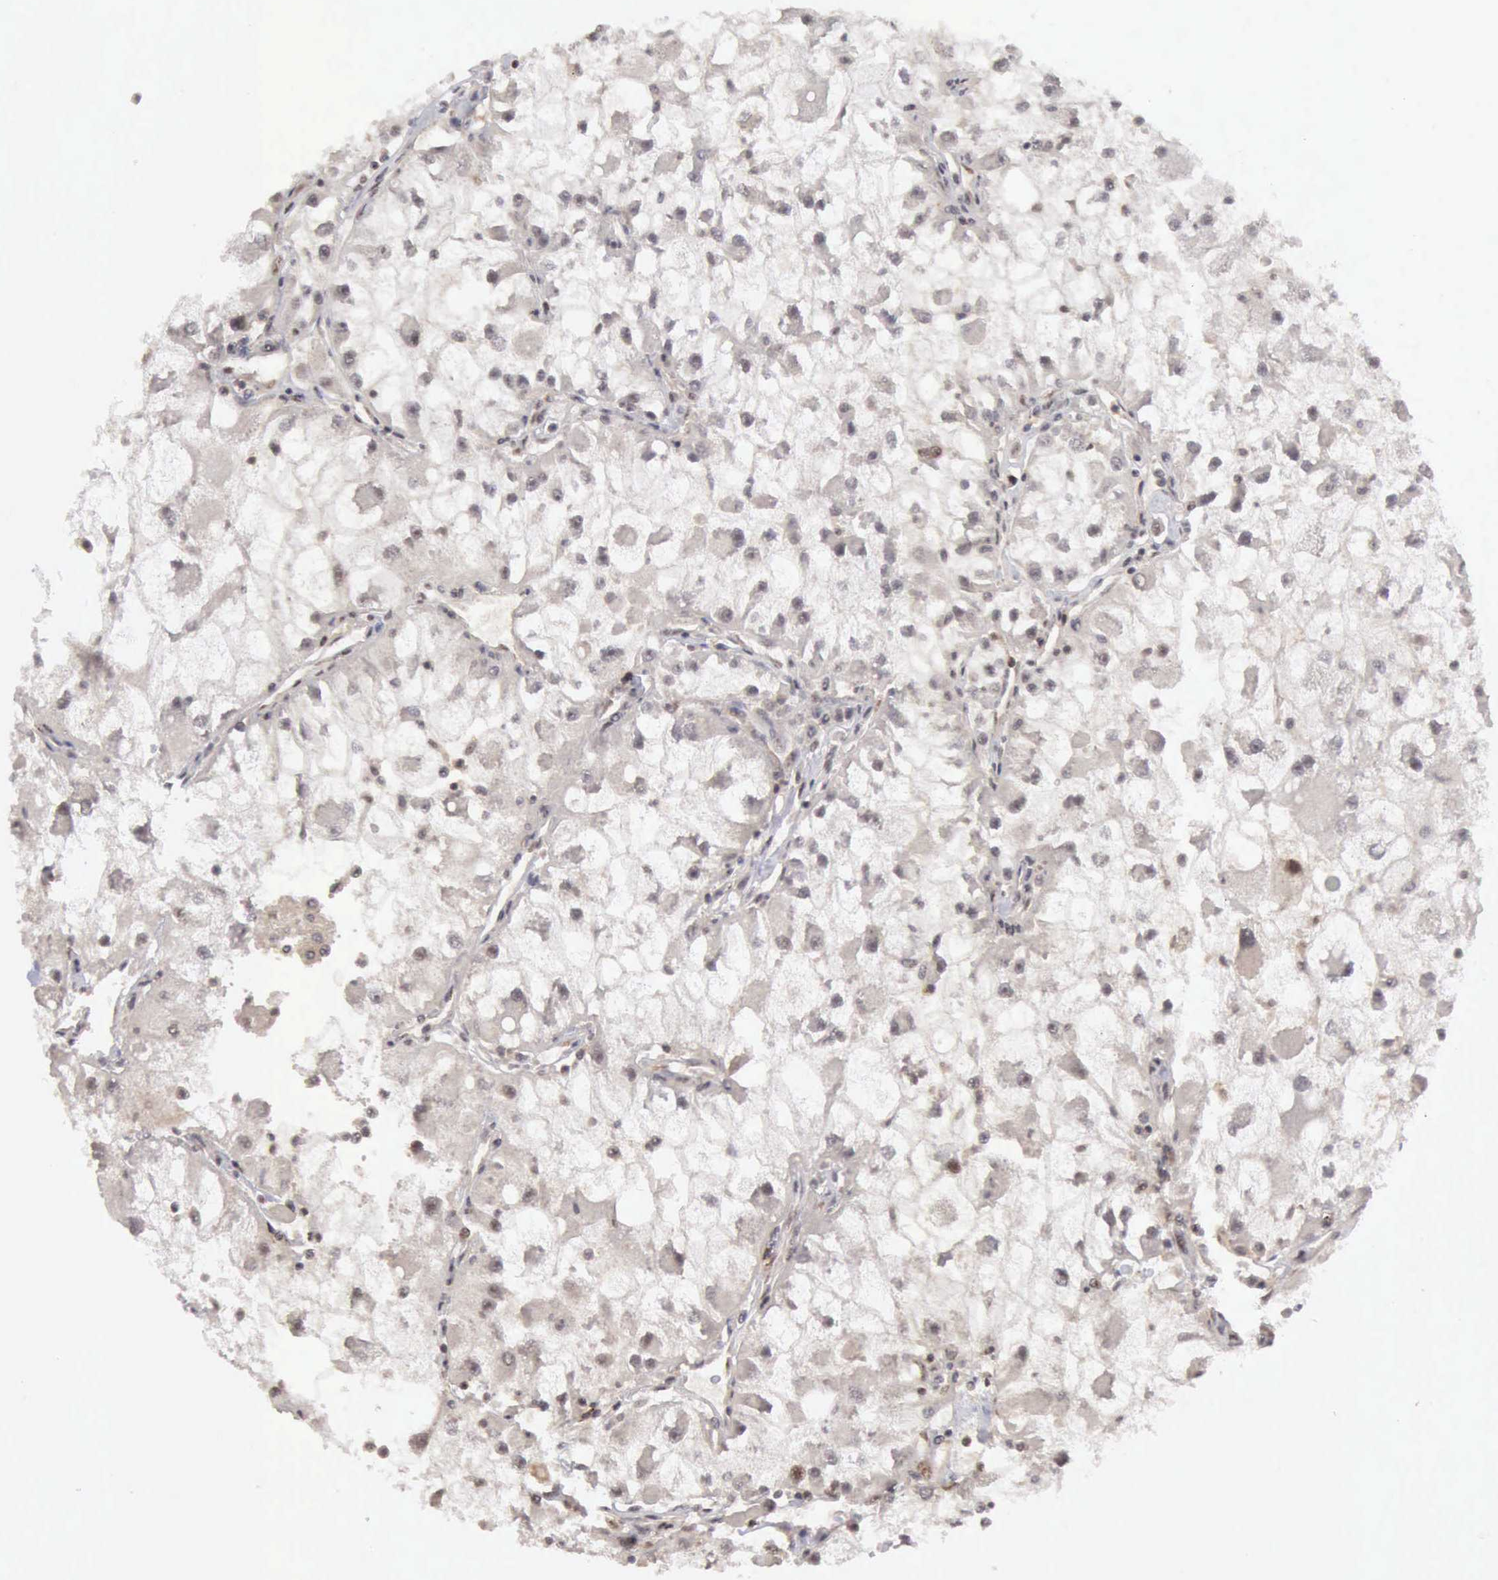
{"staining": {"intensity": "negative", "quantity": "none", "location": "none"}, "tissue": "renal cancer", "cell_type": "Tumor cells", "image_type": "cancer", "snomed": [{"axis": "morphology", "description": "Adenocarcinoma, NOS"}, {"axis": "topography", "description": "Kidney"}], "caption": "The histopathology image reveals no staining of tumor cells in adenocarcinoma (renal). (Immunohistochemistry, brightfield microscopy, high magnification).", "gene": "CDKN2A", "patient": {"sex": "female", "age": 73}}